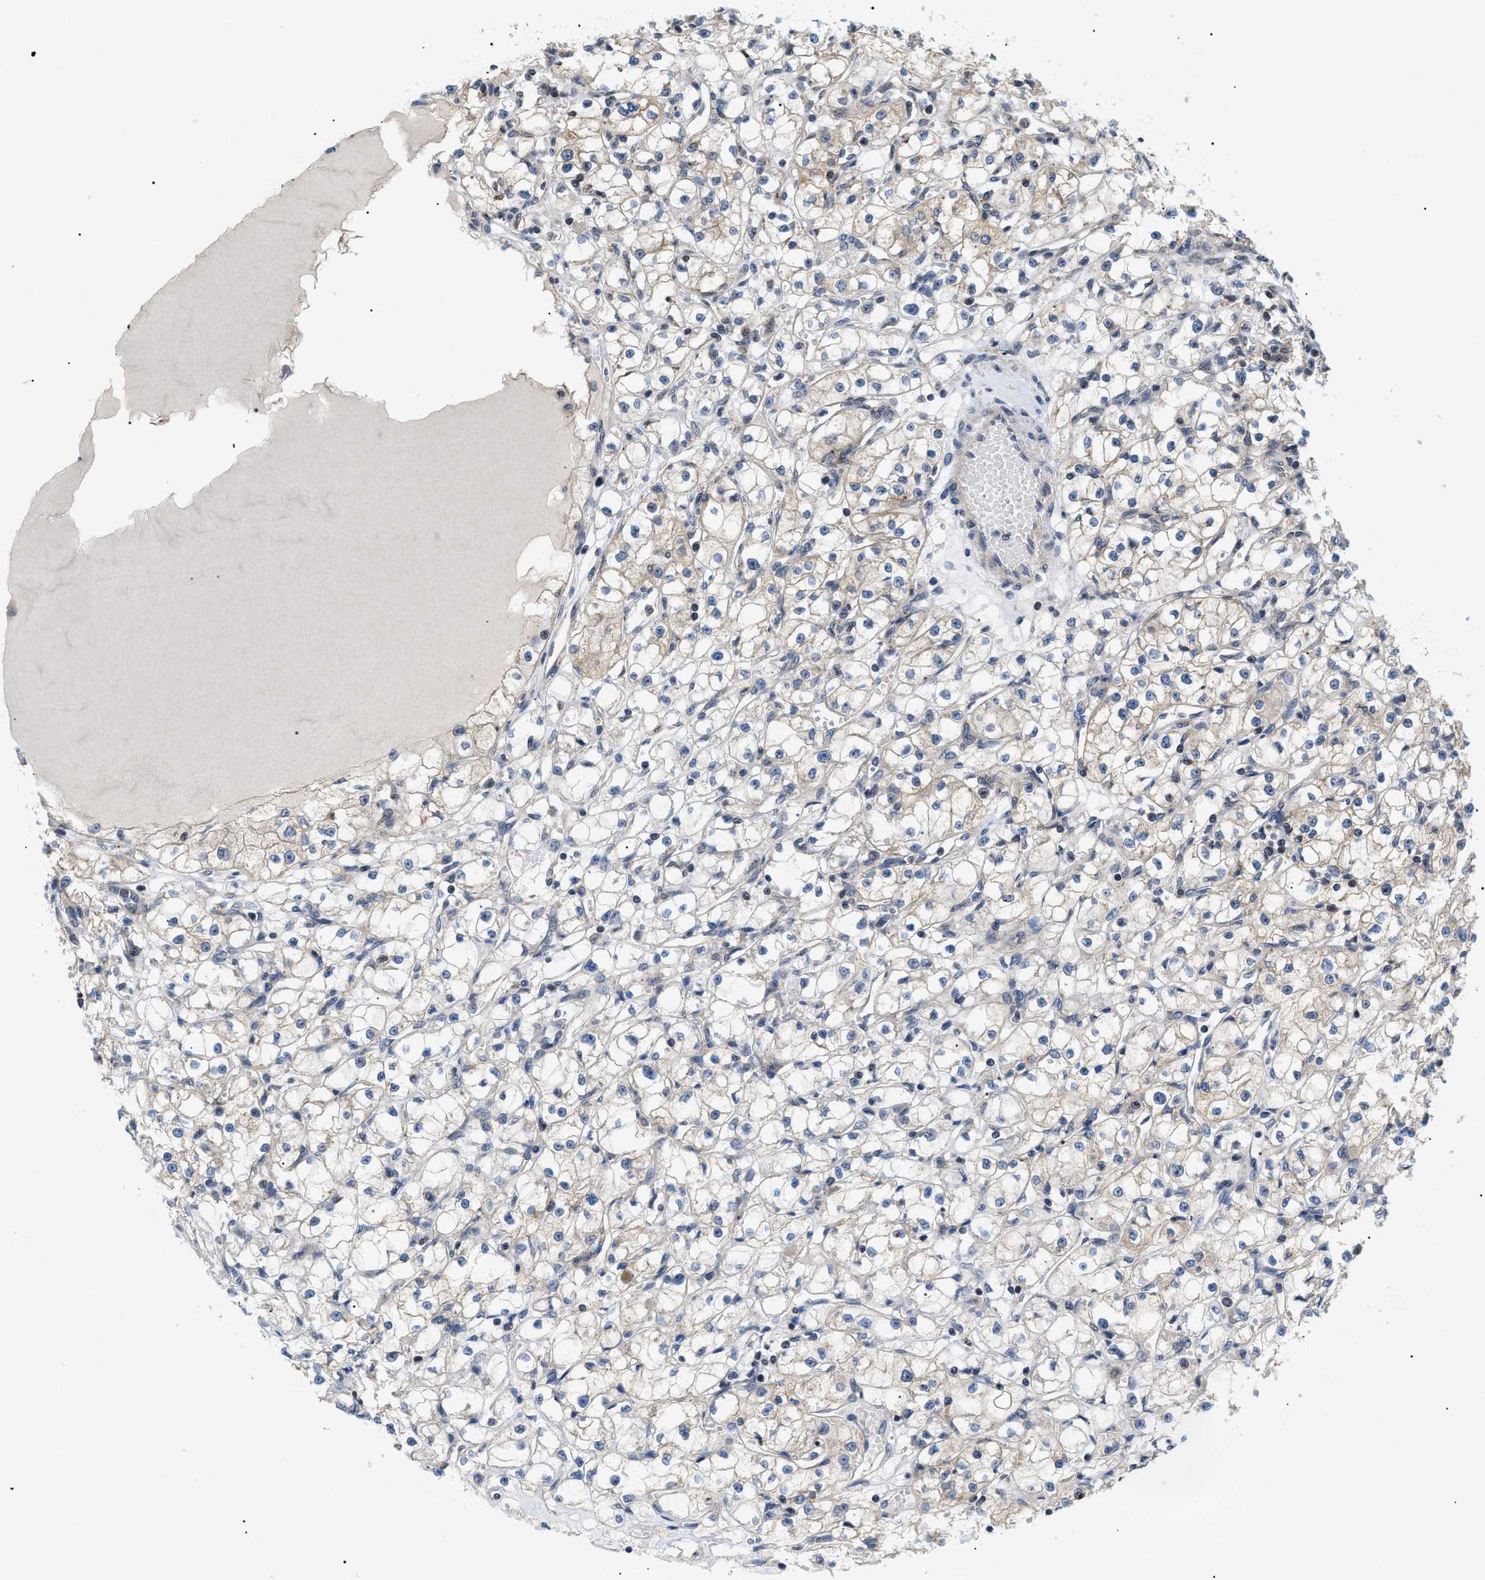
{"staining": {"intensity": "weak", "quantity": "25%-75%", "location": "cytoplasmic/membranous"}, "tissue": "renal cancer", "cell_type": "Tumor cells", "image_type": "cancer", "snomed": [{"axis": "morphology", "description": "Adenocarcinoma, NOS"}, {"axis": "topography", "description": "Kidney"}], "caption": "Adenocarcinoma (renal) stained for a protein demonstrates weak cytoplasmic/membranous positivity in tumor cells. Immunohistochemistry (ihc) stains the protein in brown and the nuclei are stained blue.", "gene": "ZBTB11", "patient": {"sex": "male", "age": 56}}